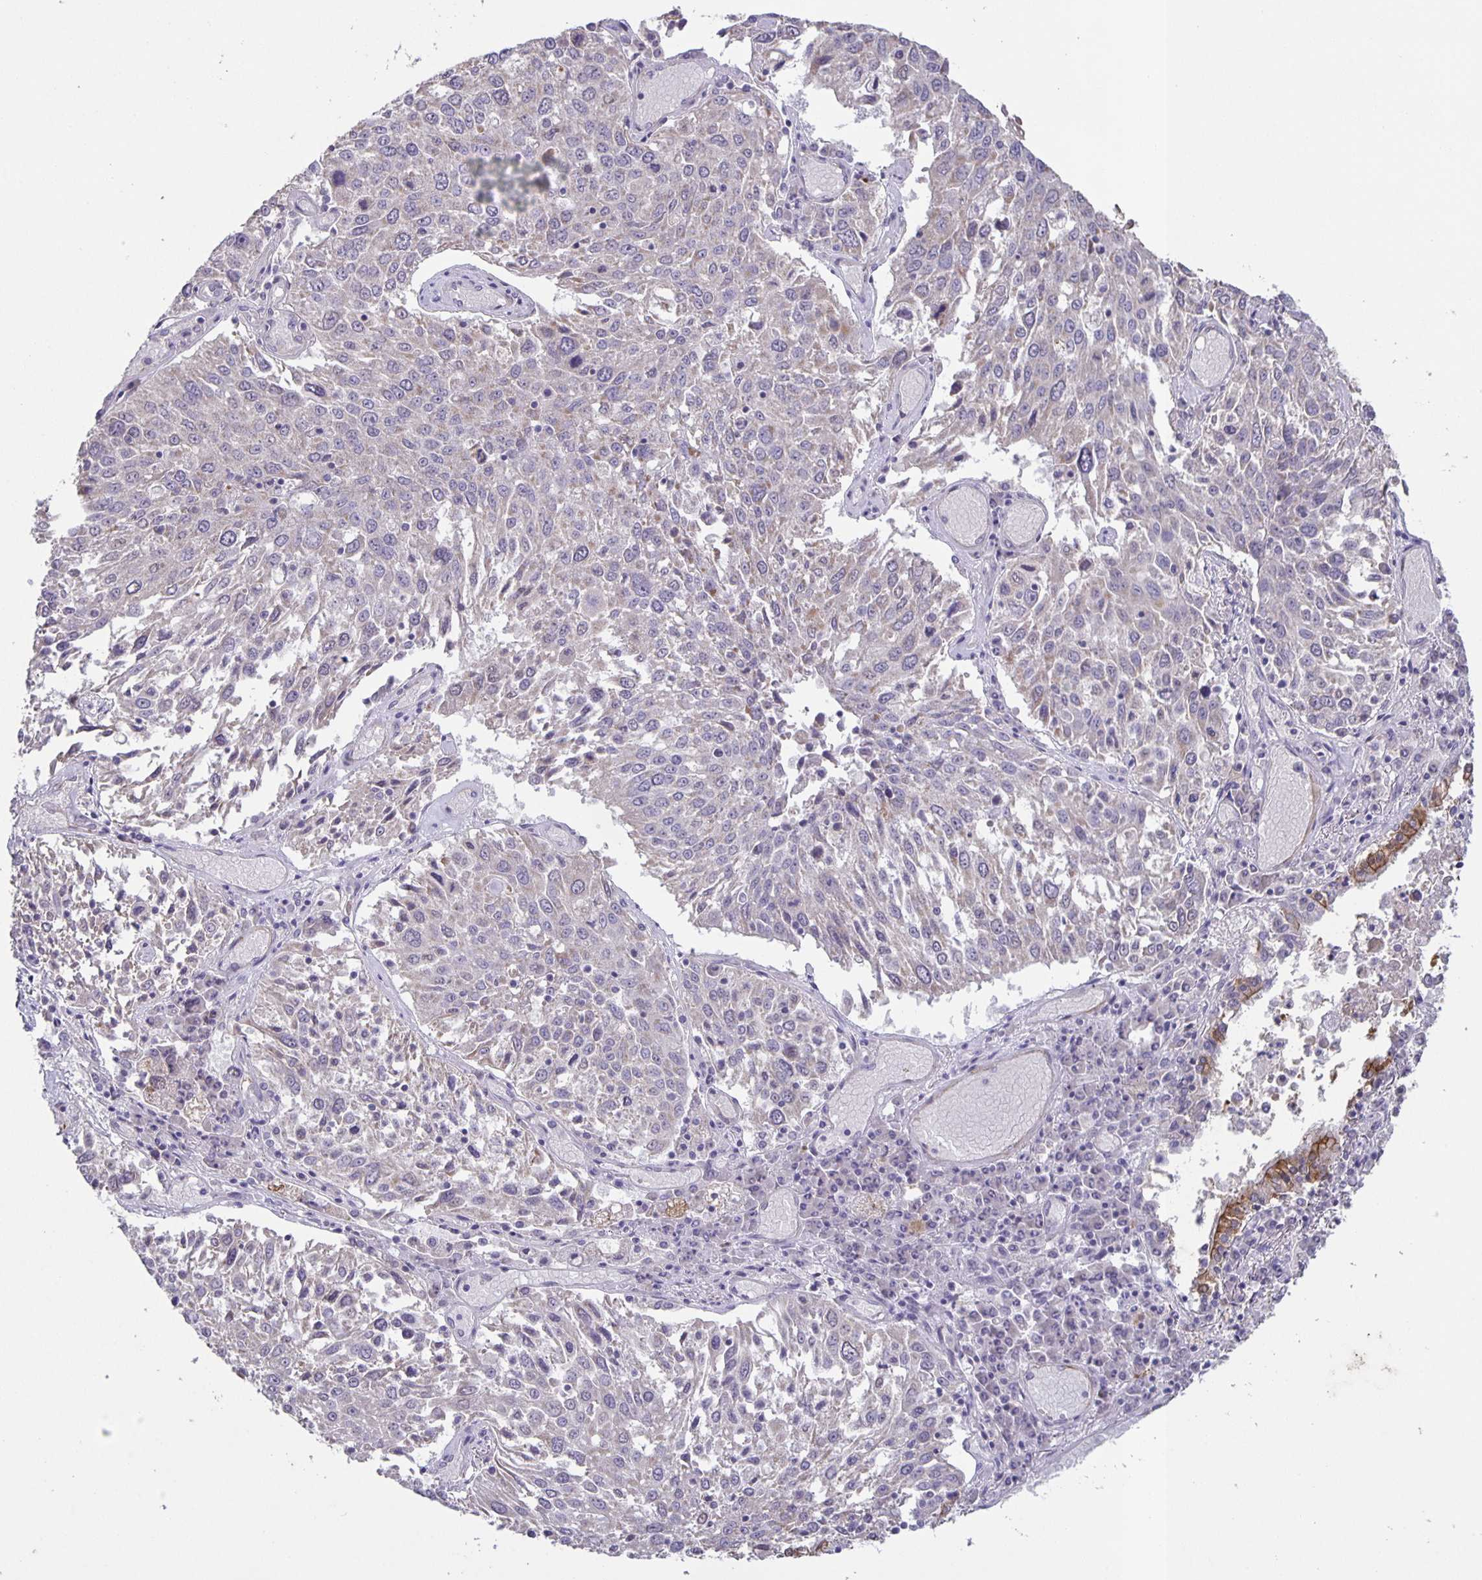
{"staining": {"intensity": "negative", "quantity": "none", "location": "none"}, "tissue": "lung cancer", "cell_type": "Tumor cells", "image_type": "cancer", "snomed": [{"axis": "morphology", "description": "Squamous cell carcinoma, NOS"}, {"axis": "topography", "description": "Lung"}], "caption": "Immunohistochemistry photomicrograph of lung cancer (squamous cell carcinoma) stained for a protein (brown), which shows no staining in tumor cells.", "gene": "SRCIN1", "patient": {"sex": "male", "age": 65}}